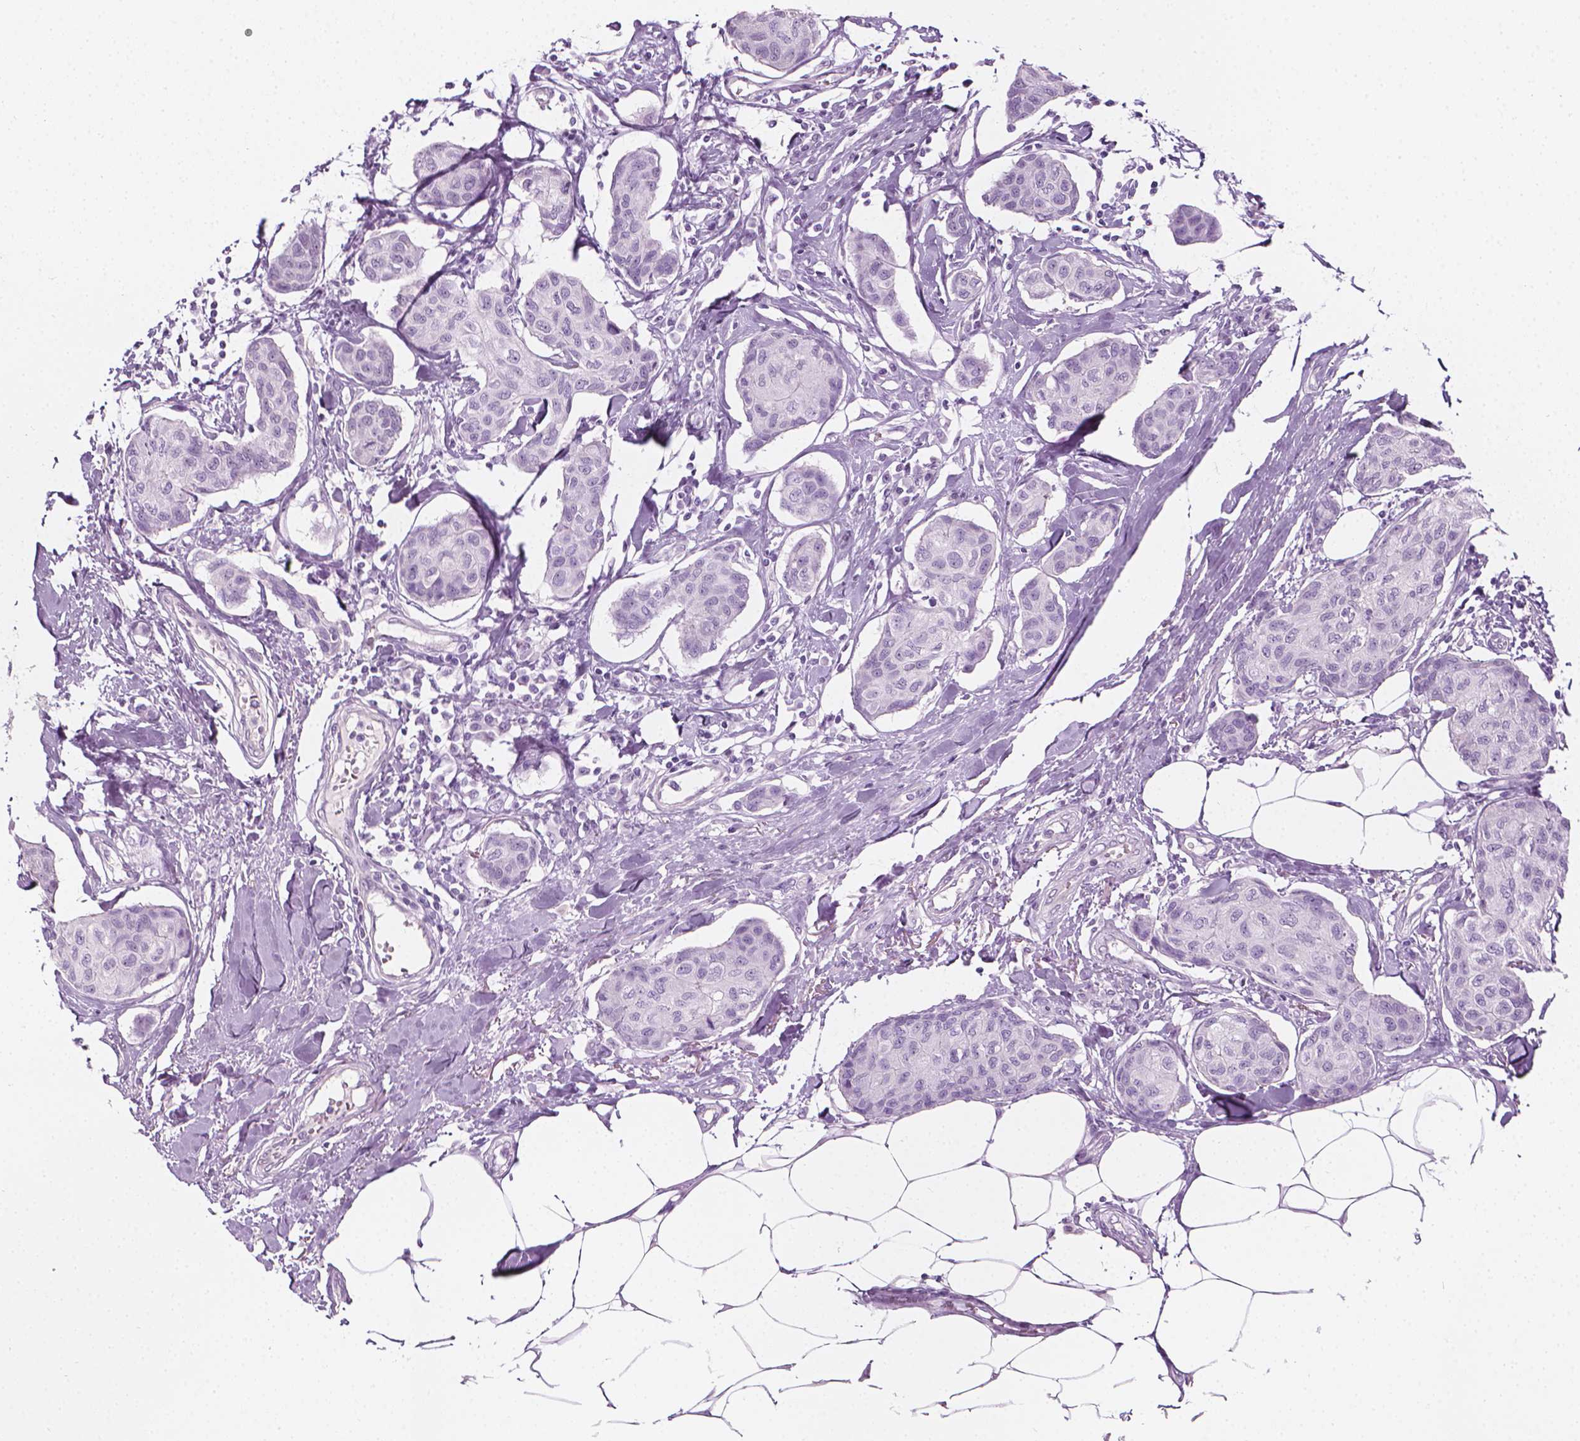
{"staining": {"intensity": "negative", "quantity": "none", "location": "none"}, "tissue": "breast cancer", "cell_type": "Tumor cells", "image_type": "cancer", "snomed": [{"axis": "morphology", "description": "Duct carcinoma"}, {"axis": "topography", "description": "Breast"}], "caption": "IHC of human breast cancer (intraductal carcinoma) shows no positivity in tumor cells.", "gene": "SCG3", "patient": {"sex": "female", "age": 80}}